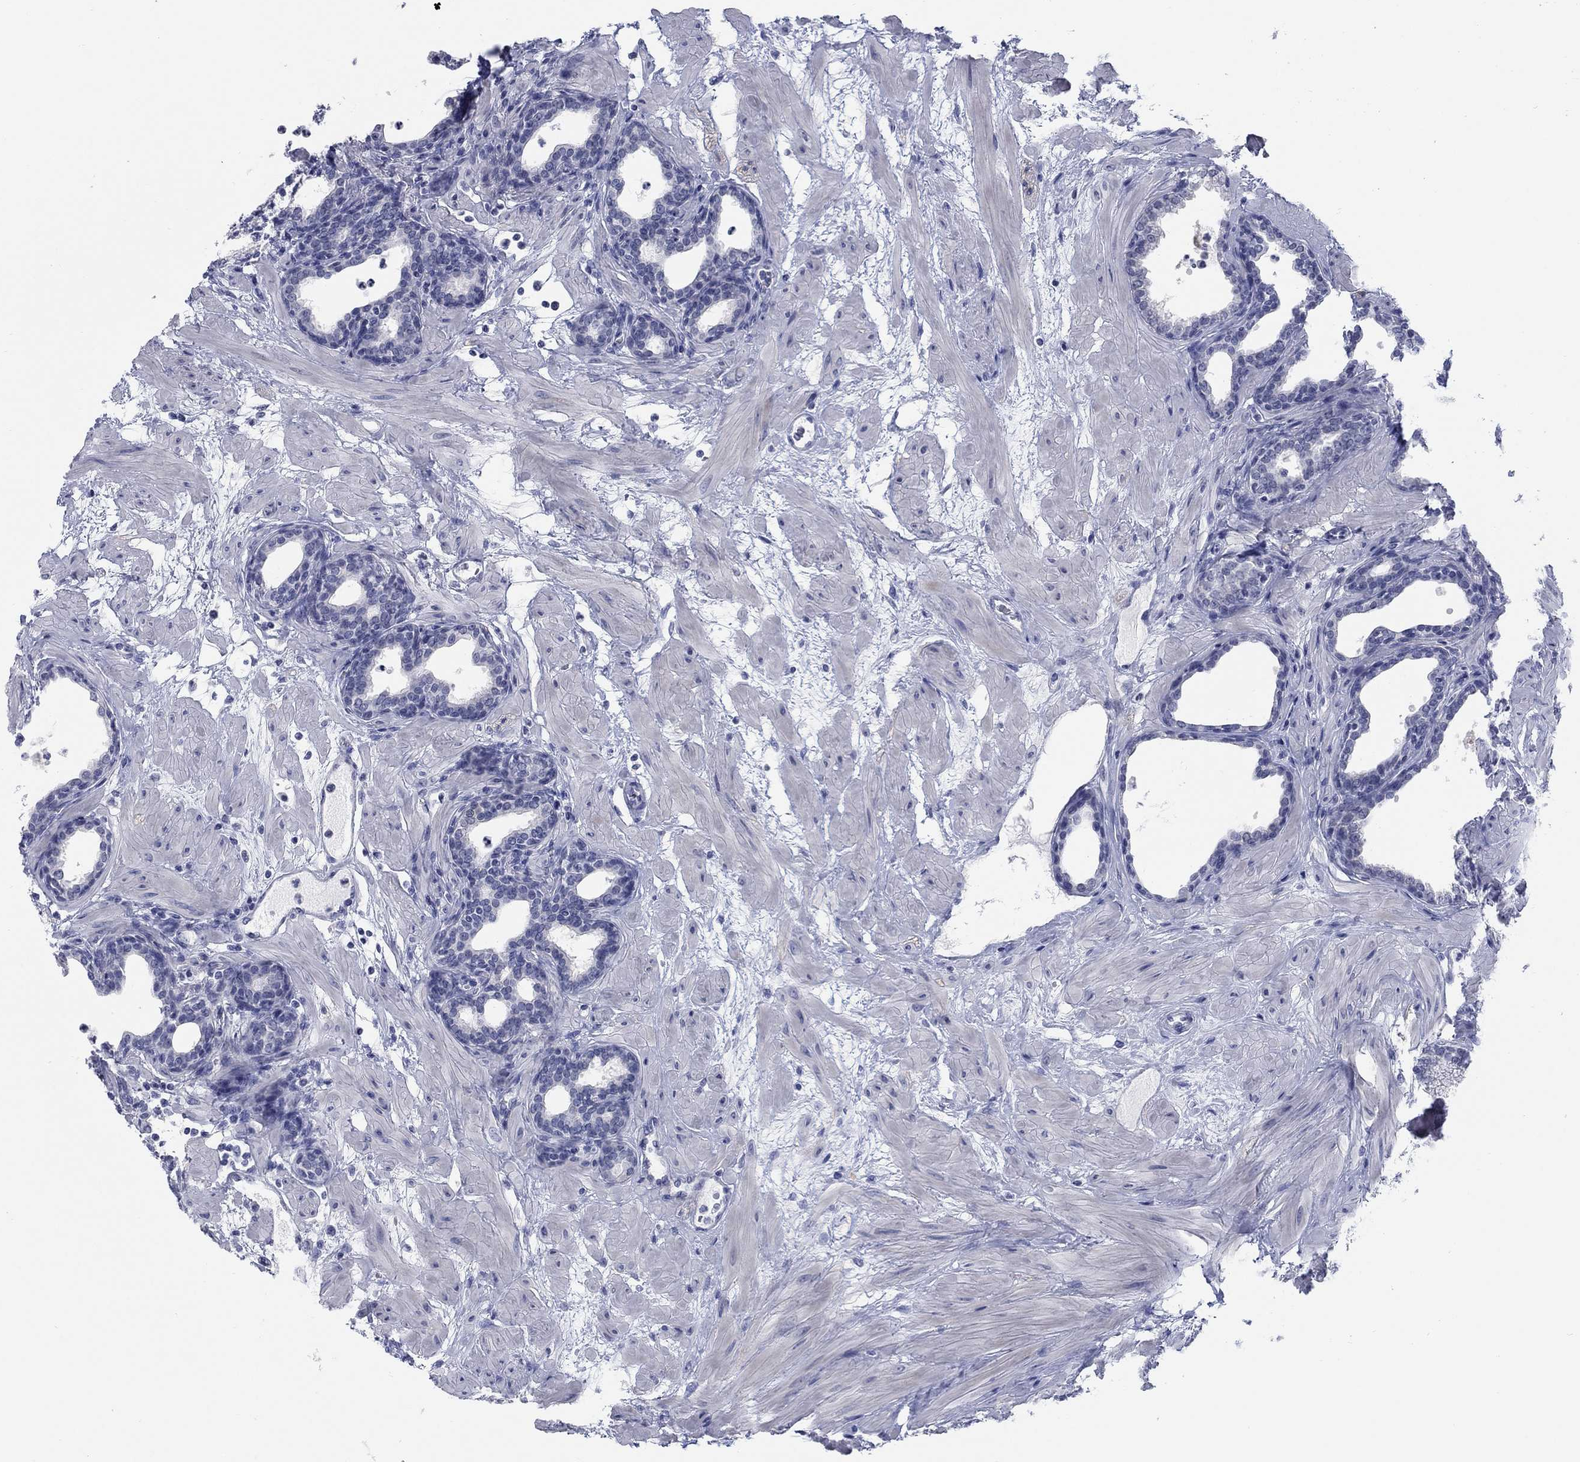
{"staining": {"intensity": "negative", "quantity": "none", "location": "none"}, "tissue": "prostate", "cell_type": "Glandular cells", "image_type": "normal", "snomed": [{"axis": "morphology", "description": "Normal tissue, NOS"}, {"axis": "topography", "description": "Prostate"}], "caption": "IHC photomicrograph of benign prostate: human prostate stained with DAB shows no significant protein staining in glandular cells.", "gene": "ATP6V1G2", "patient": {"sex": "male", "age": 37}}